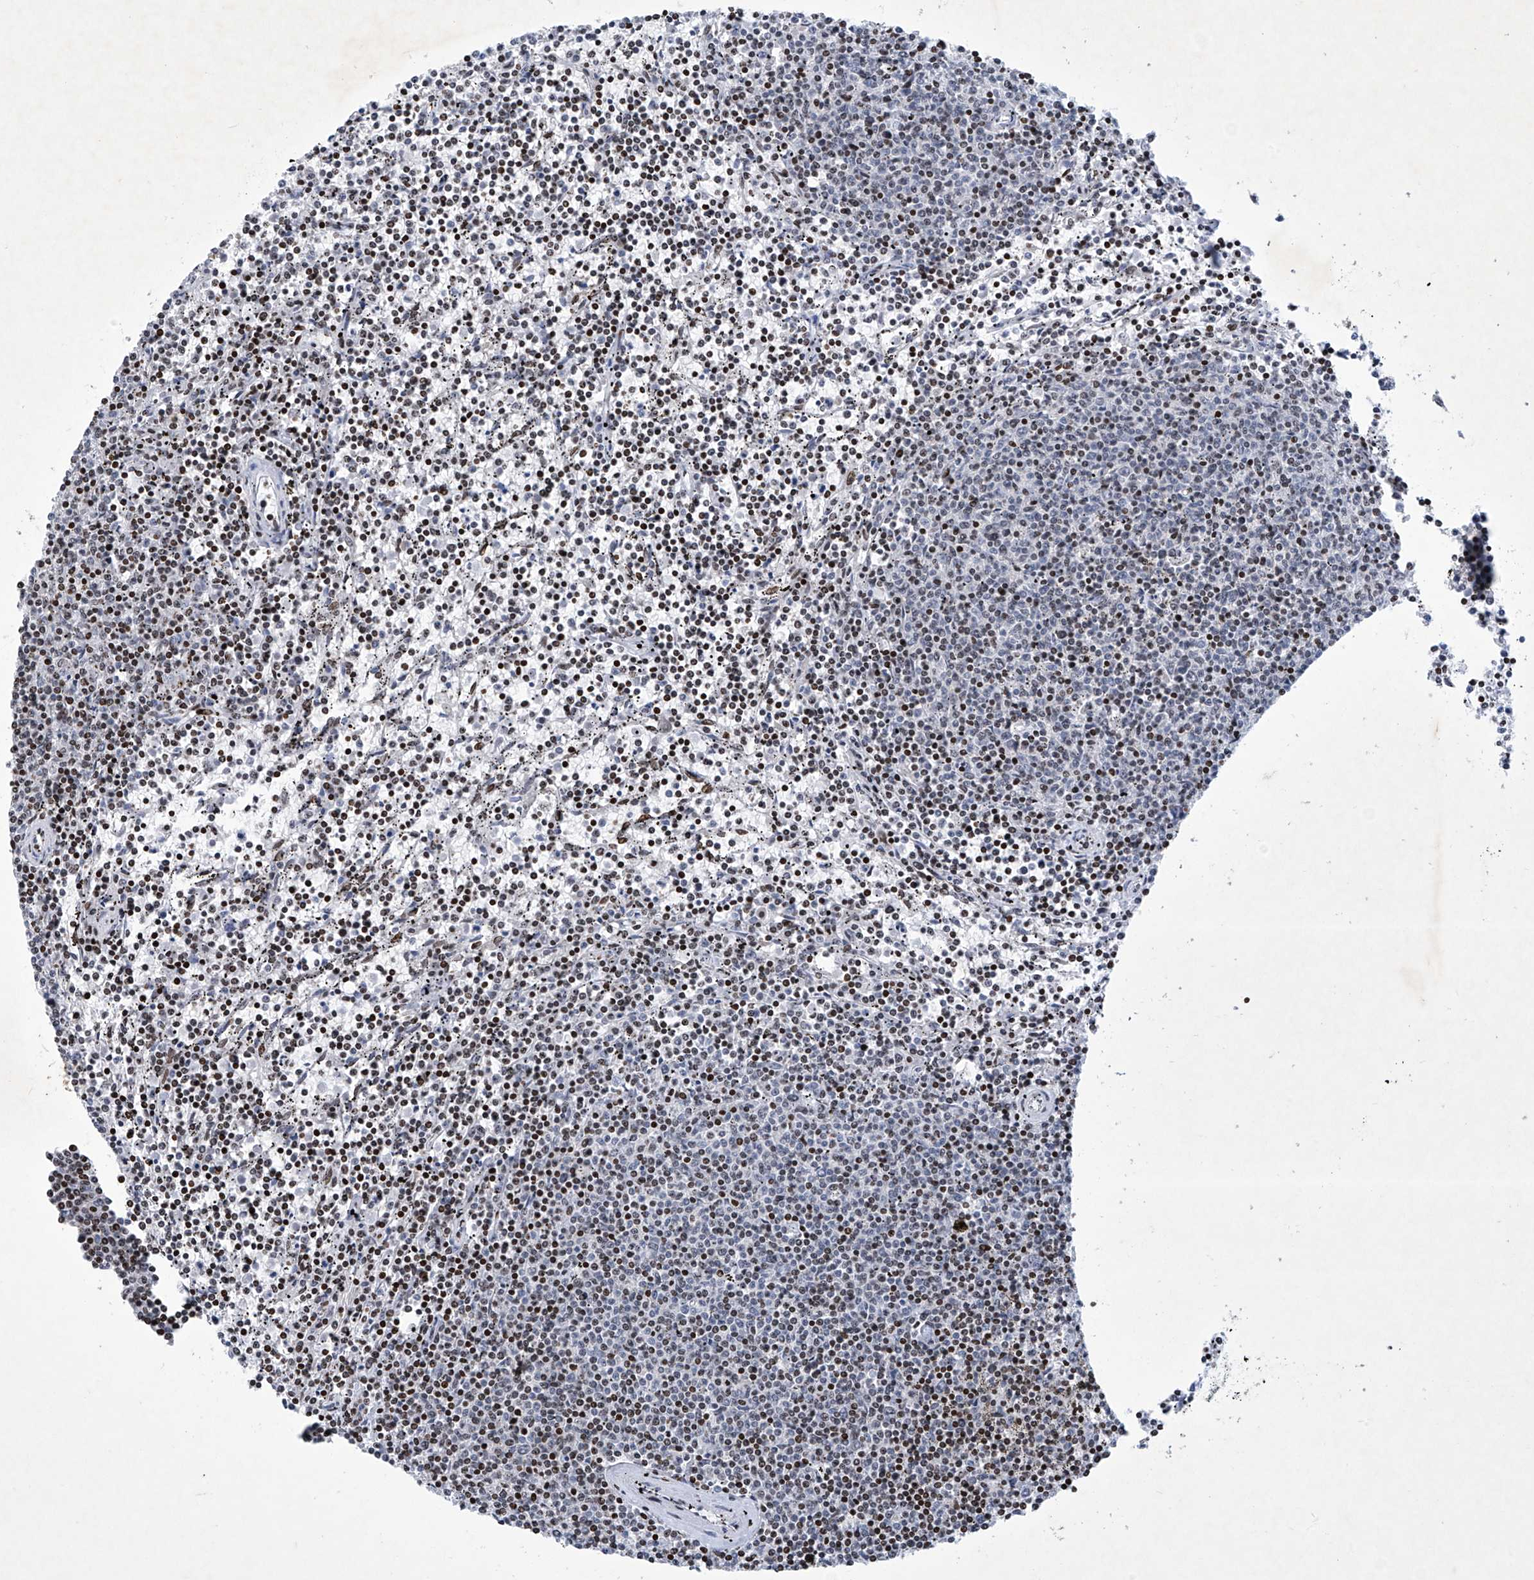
{"staining": {"intensity": "moderate", "quantity": "25%-75%", "location": "nuclear"}, "tissue": "lymphoma", "cell_type": "Tumor cells", "image_type": "cancer", "snomed": [{"axis": "morphology", "description": "Malignant lymphoma, non-Hodgkin's type, Low grade"}, {"axis": "topography", "description": "Spleen"}], "caption": "Immunohistochemical staining of low-grade malignant lymphoma, non-Hodgkin's type shows moderate nuclear protein expression in approximately 25%-75% of tumor cells.", "gene": "RFX7", "patient": {"sex": "female", "age": 50}}